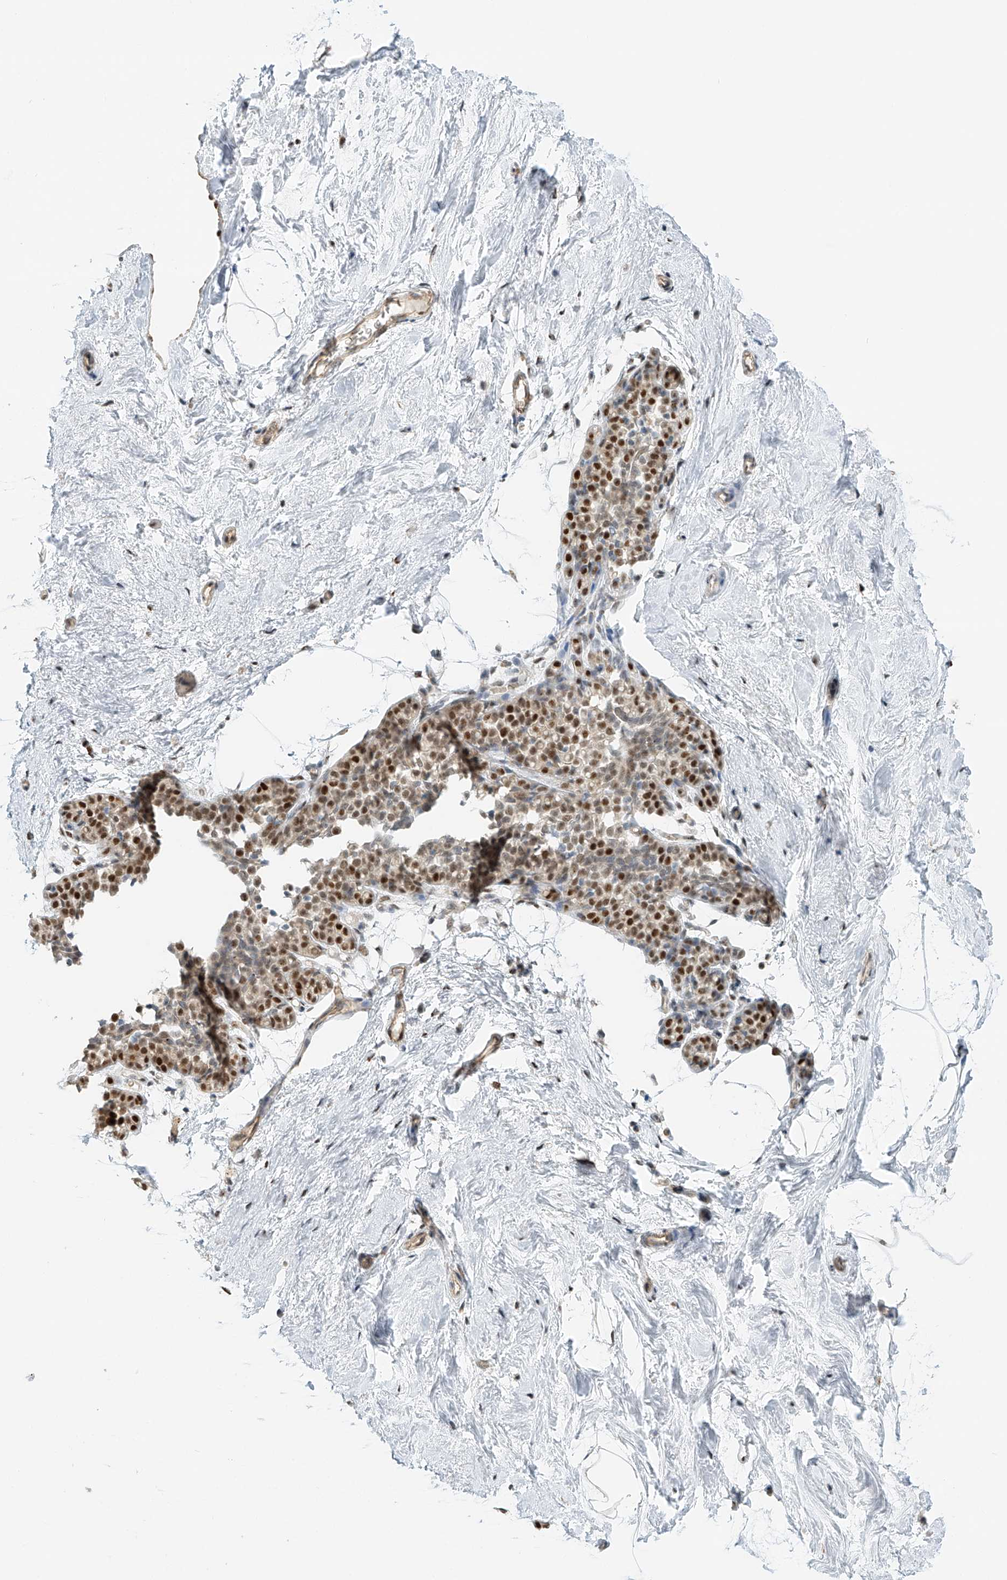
{"staining": {"intensity": "negative", "quantity": "none", "location": "none"}, "tissue": "breast", "cell_type": "Adipocytes", "image_type": "normal", "snomed": [{"axis": "morphology", "description": "Normal tissue, NOS"}, {"axis": "topography", "description": "Breast"}], "caption": "DAB (3,3'-diaminobenzidine) immunohistochemical staining of normal breast displays no significant positivity in adipocytes.", "gene": "ZNF514", "patient": {"sex": "female", "age": 62}}